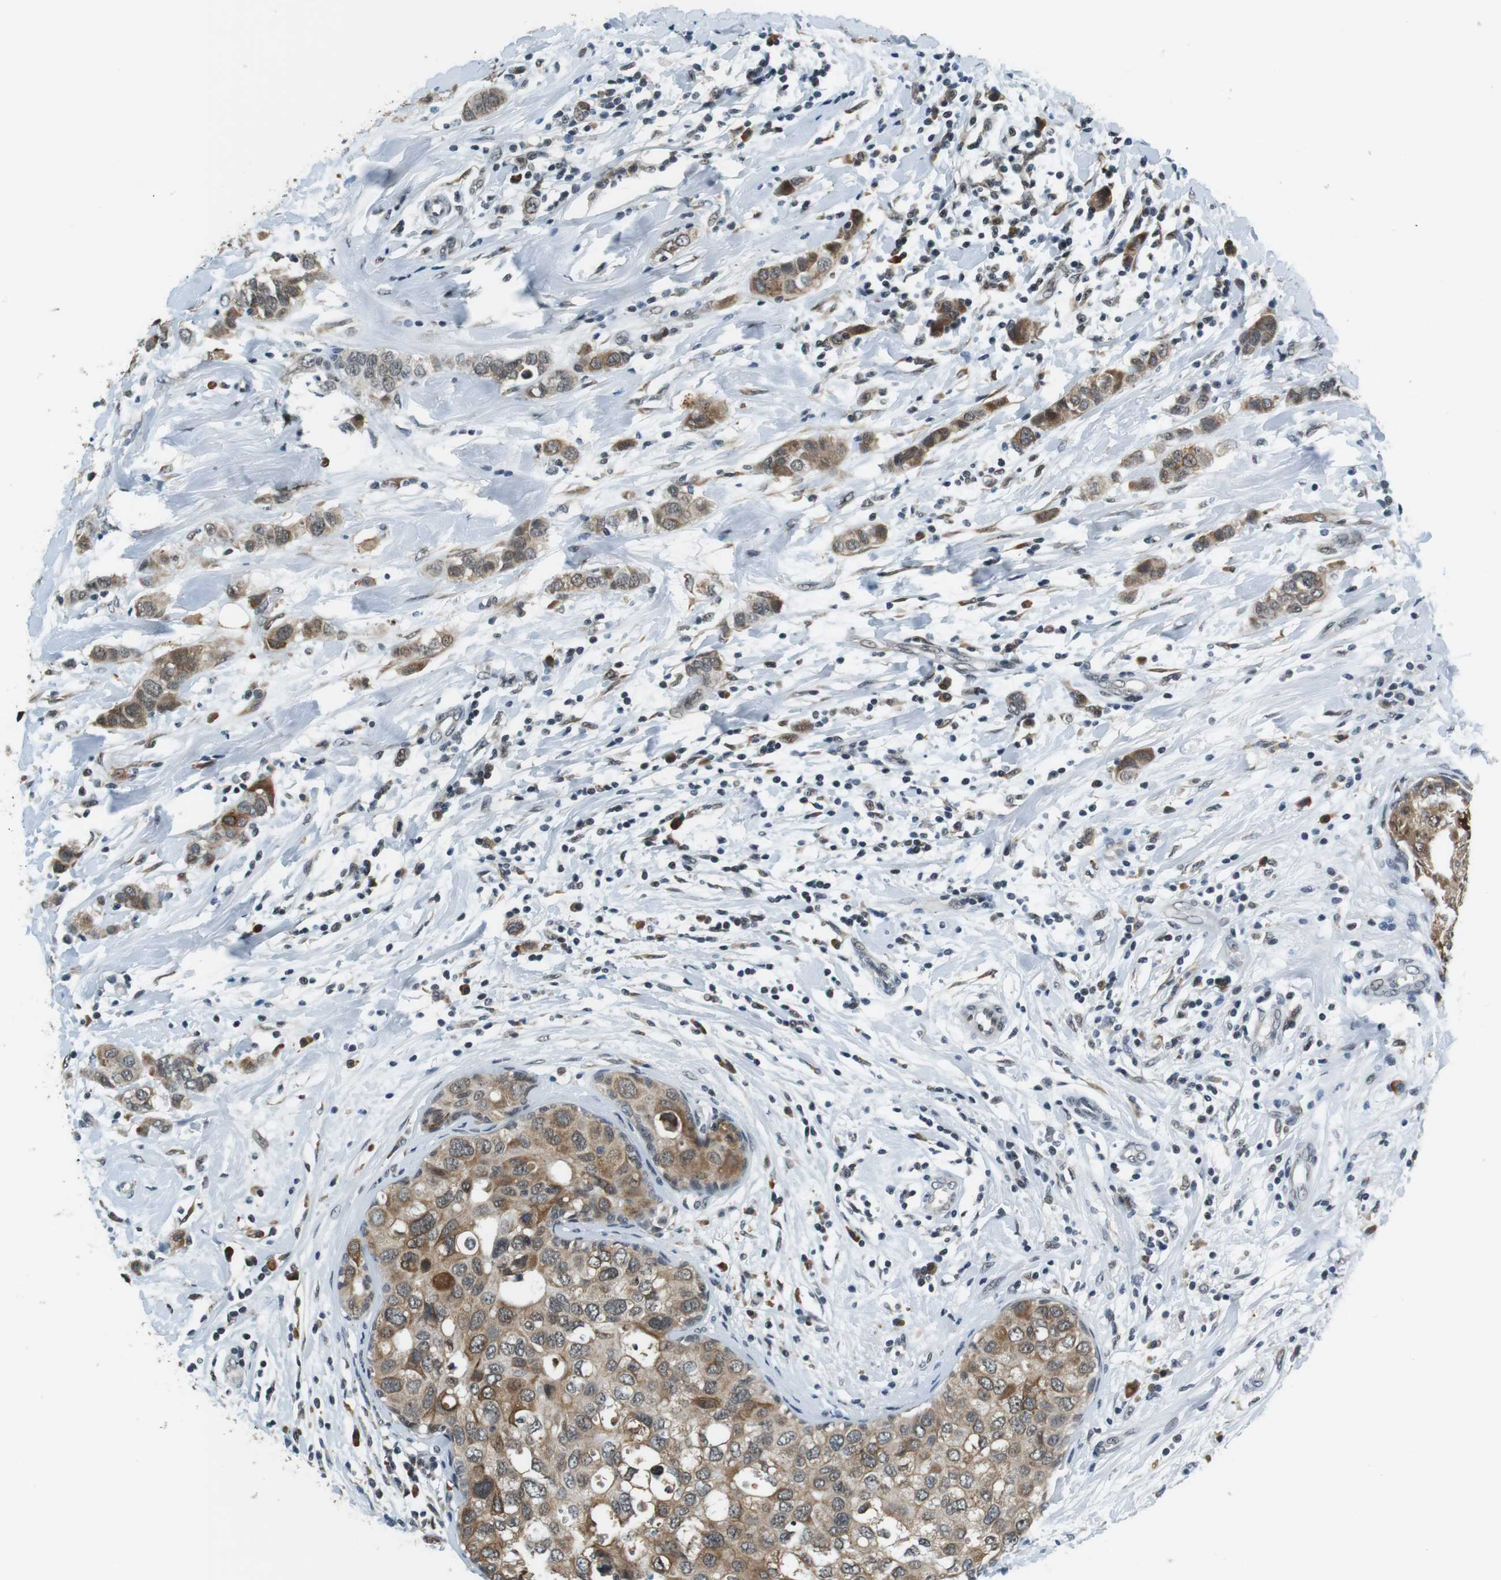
{"staining": {"intensity": "moderate", "quantity": ">75%", "location": "cytoplasmic/membranous,nuclear"}, "tissue": "breast cancer", "cell_type": "Tumor cells", "image_type": "cancer", "snomed": [{"axis": "morphology", "description": "Duct carcinoma"}, {"axis": "topography", "description": "Breast"}], "caption": "IHC of breast cancer exhibits medium levels of moderate cytoplasmic/membranous and nuclear expression in approximately >75% of tumor cells. Nuclei are stained in blue.", "gene": "RNF38", "patient": {"sex": "female", "age": 50}}